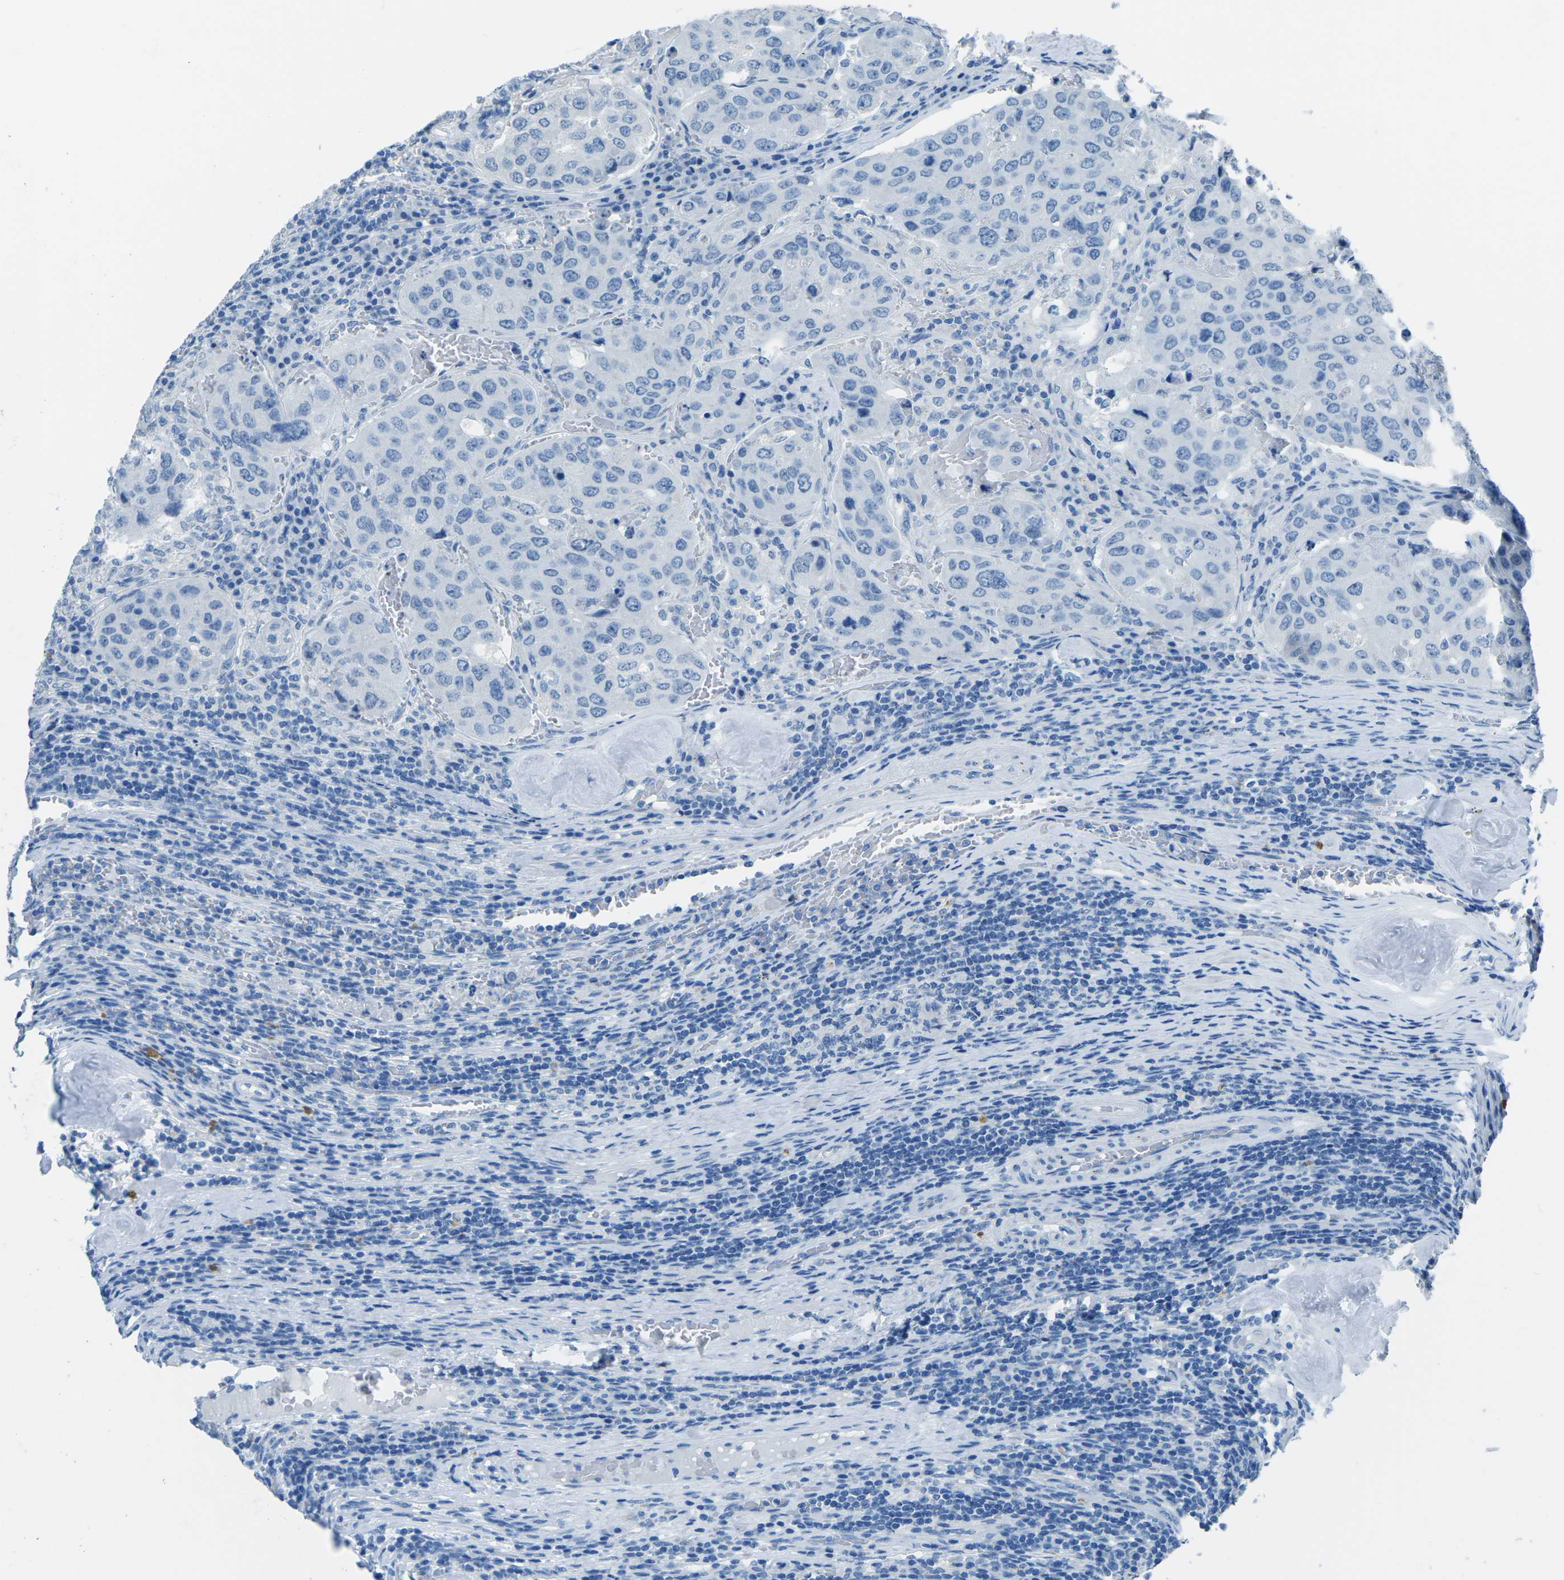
{"staining": {"intensity": "negative", "quantity": "none", "location": "none"}, "tissue": "urothelial cancer", "cell_type": "Tumor cells", "image_type": "cancer", "snomed": [{"axis": "morphology", "description": "Urothelial carcinoma, High grade"}, {"axis": "topography", "description": "Lymph node"}, {"axis": "topography", "description": "Urinary bladder"}], "caption": "Tumor cells show no significant protein staining in urothelial carcinoma (high-grade).", "gene": "MYH8", "patient": {"sex": "male", "age": 51}}